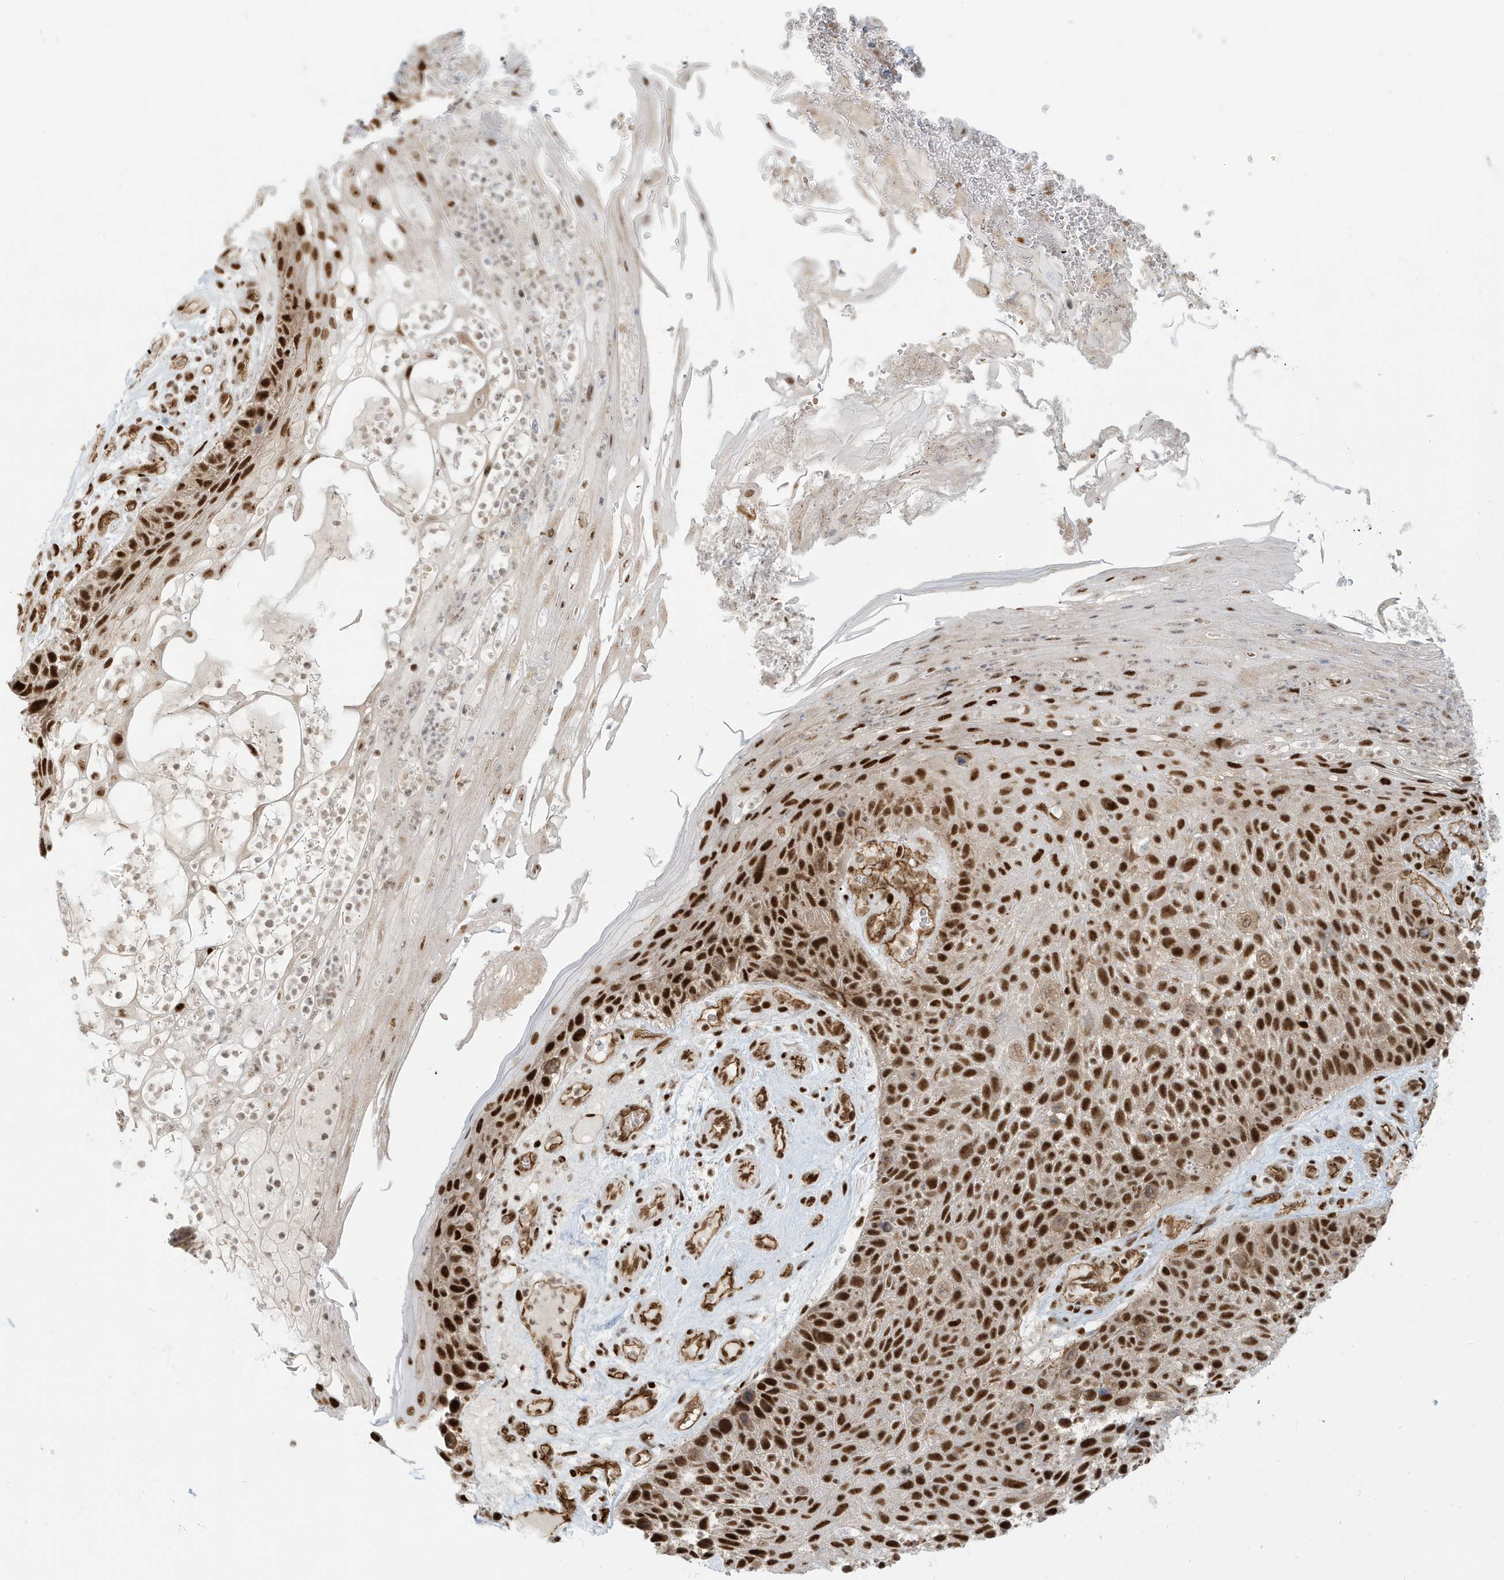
{"staining": {"intensity": "strong", "quantity": ">75%", "location": "nuclear"}, "tissue": "skin cancer", "cell_type": "Tumor cells", "image_type": "cancer", "snomed": [{"axis": "morphology", "description": "Squamous cell carcinoma, NOS"}, {"axis": "topography", "description": "Skin"}], "caption": "Tumor cells demonstrate high levels of strong nuclear staining in about >75% of cells in human skin cancer.", "gene": "CKS2", "patient": {"sex": "female", "age": 88}}